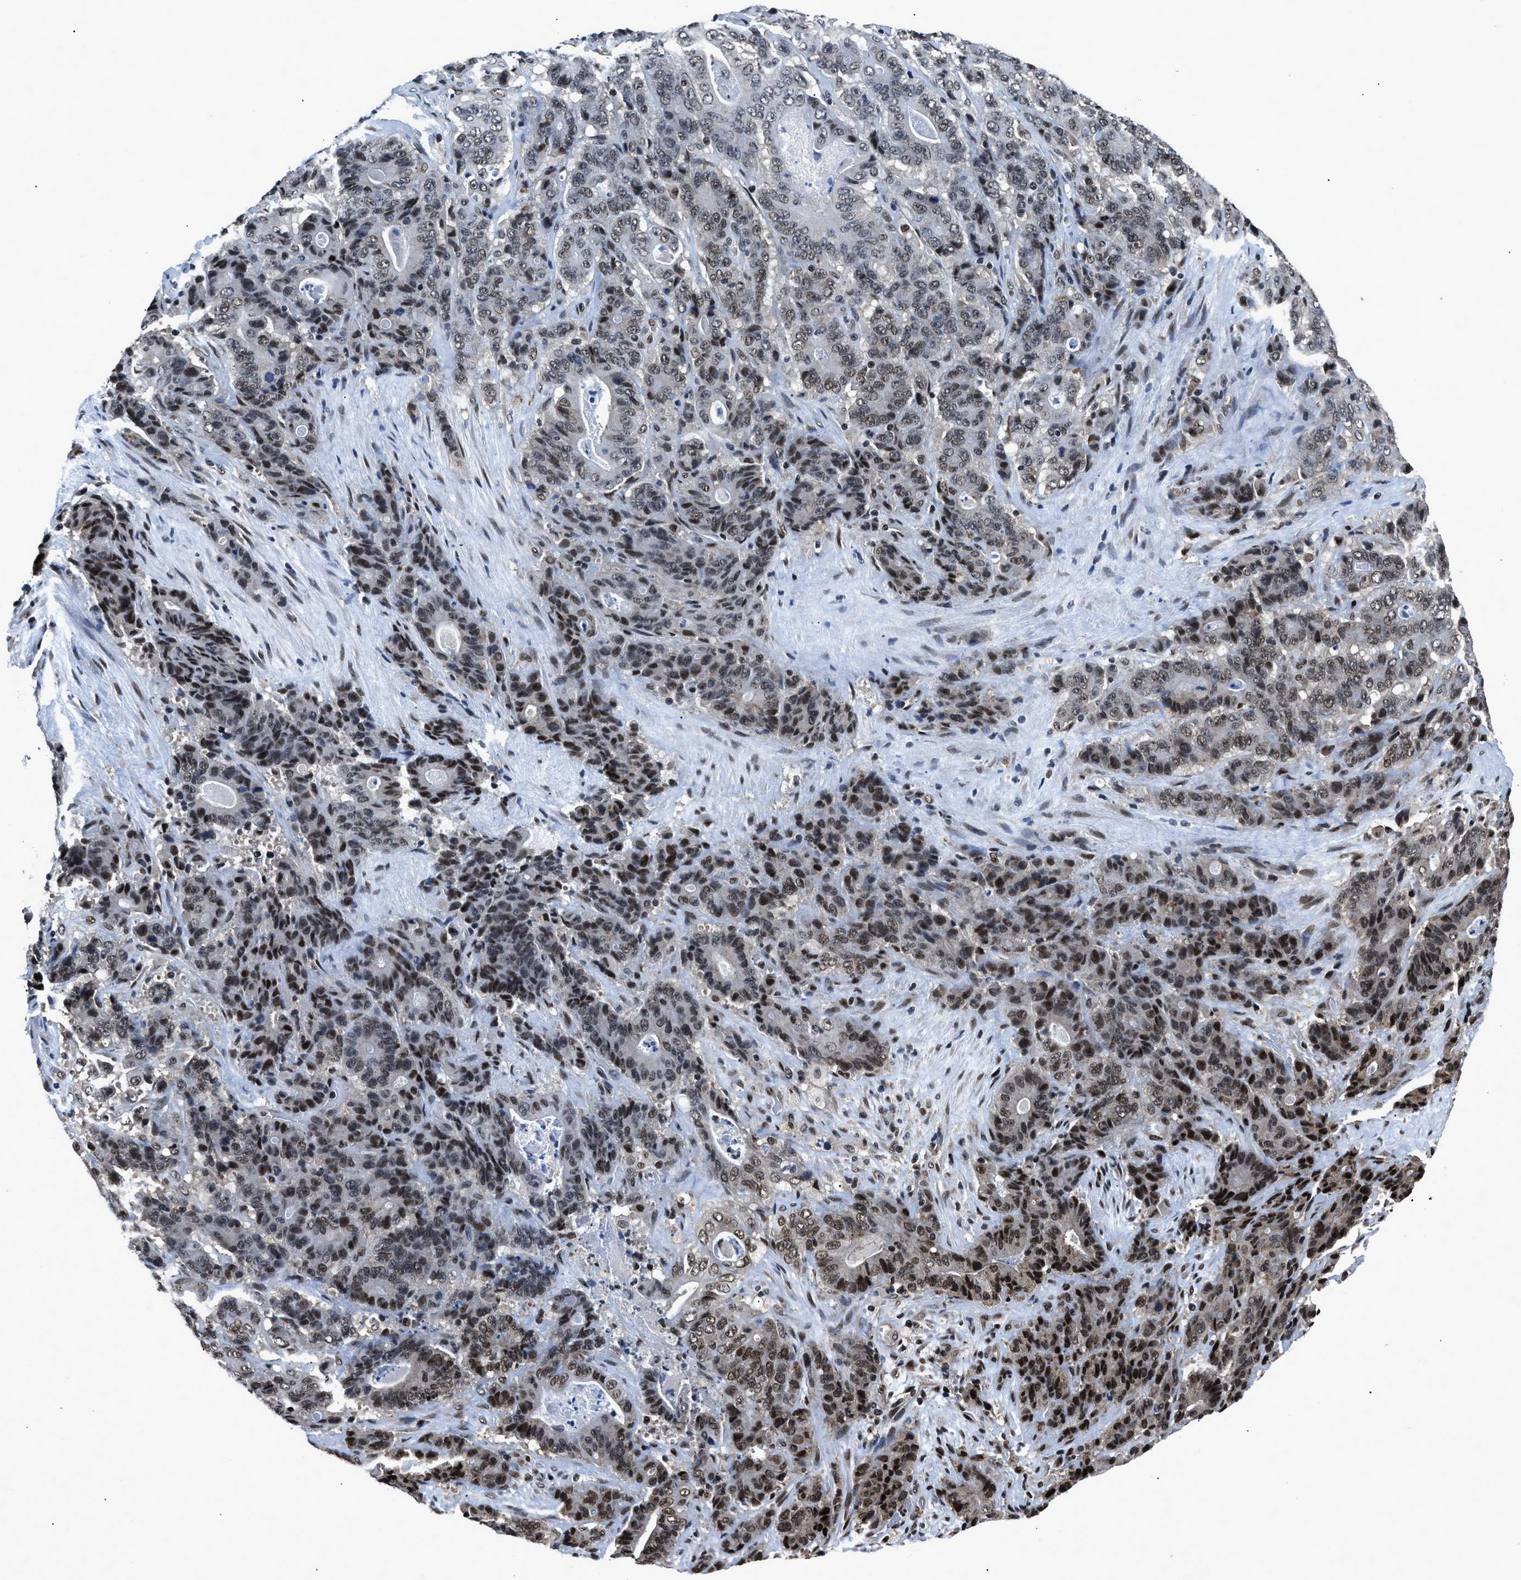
{"staining": {"intensity": "moderate", "quantity": ">75%", "location": "nuclear"}, "tissue": "stomach cancer", "cell_type": "Tumor cells", "image_type": "cancer", "snomed": [{"axis": "morphology", "description": "Adenocarcinoma, NOS"}, {"axis": "topography", "description": "Stomach"}], "caption": "Moderate nuclear positivity for a protein is appreciated in approximately >75% of tumor cells of stomach adenocarcinoma using IHC.", "gene": "HNRNPH2", "patient": {"sex": "female", "age": 73}}